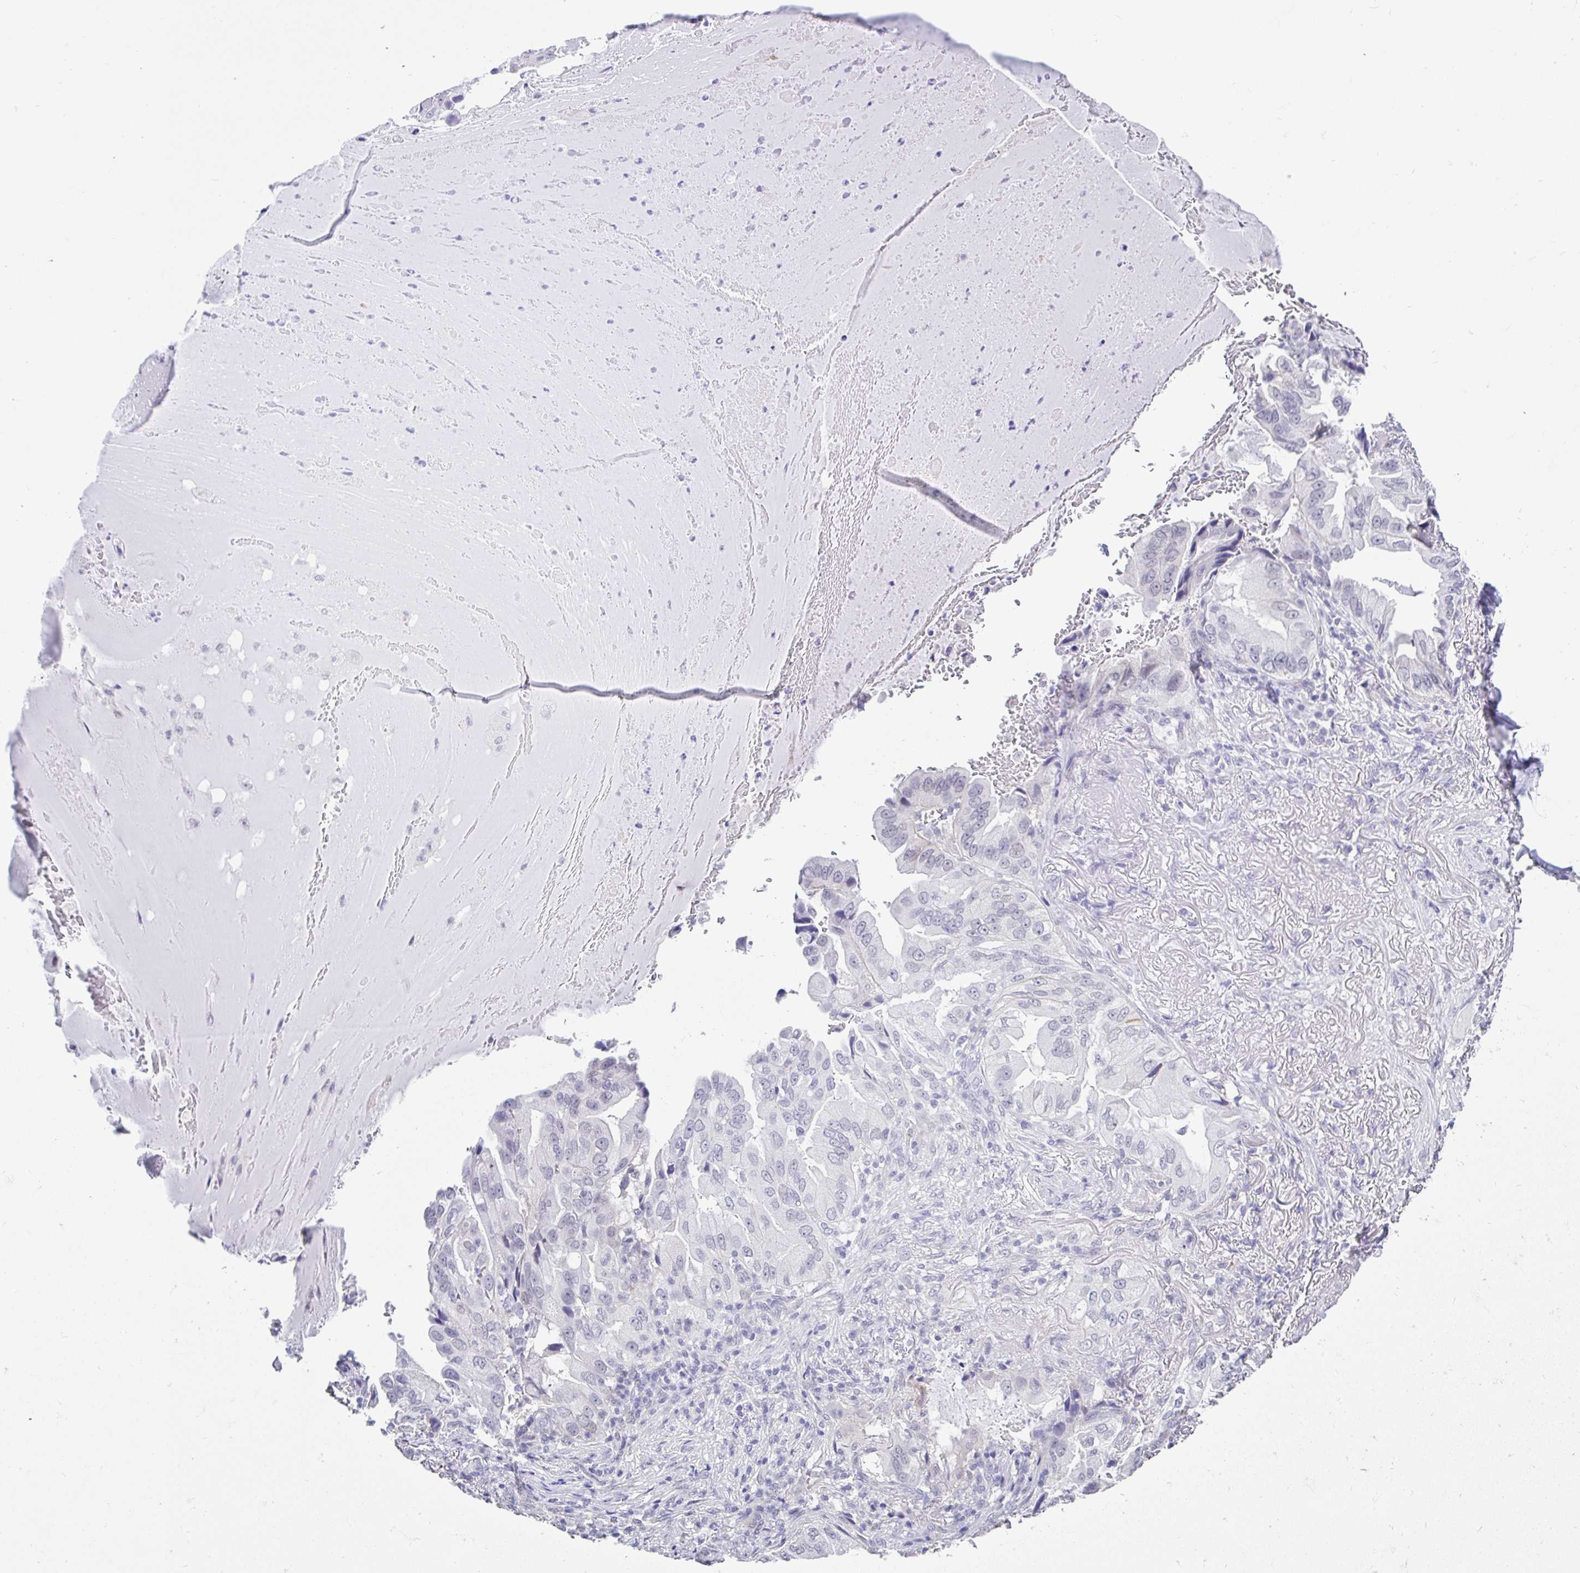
{"staining": {"intensity": "negative", "quantity": "none", "location": "none"}, "tissue": "lung cancer", "cell_type": "Tumor cells", "image_type": "cancer", "snomed": [{"axis": "morphology", "description": "Adenocarcinoma, NOS"}, {"axis": "topography", "description": "Lung"}], "caption": "The photomicrograph reveals no significant expression in tumor cells of lung cancer.", "gene": "DCAF17", "patient": {"sex": "female", "age": 69}}